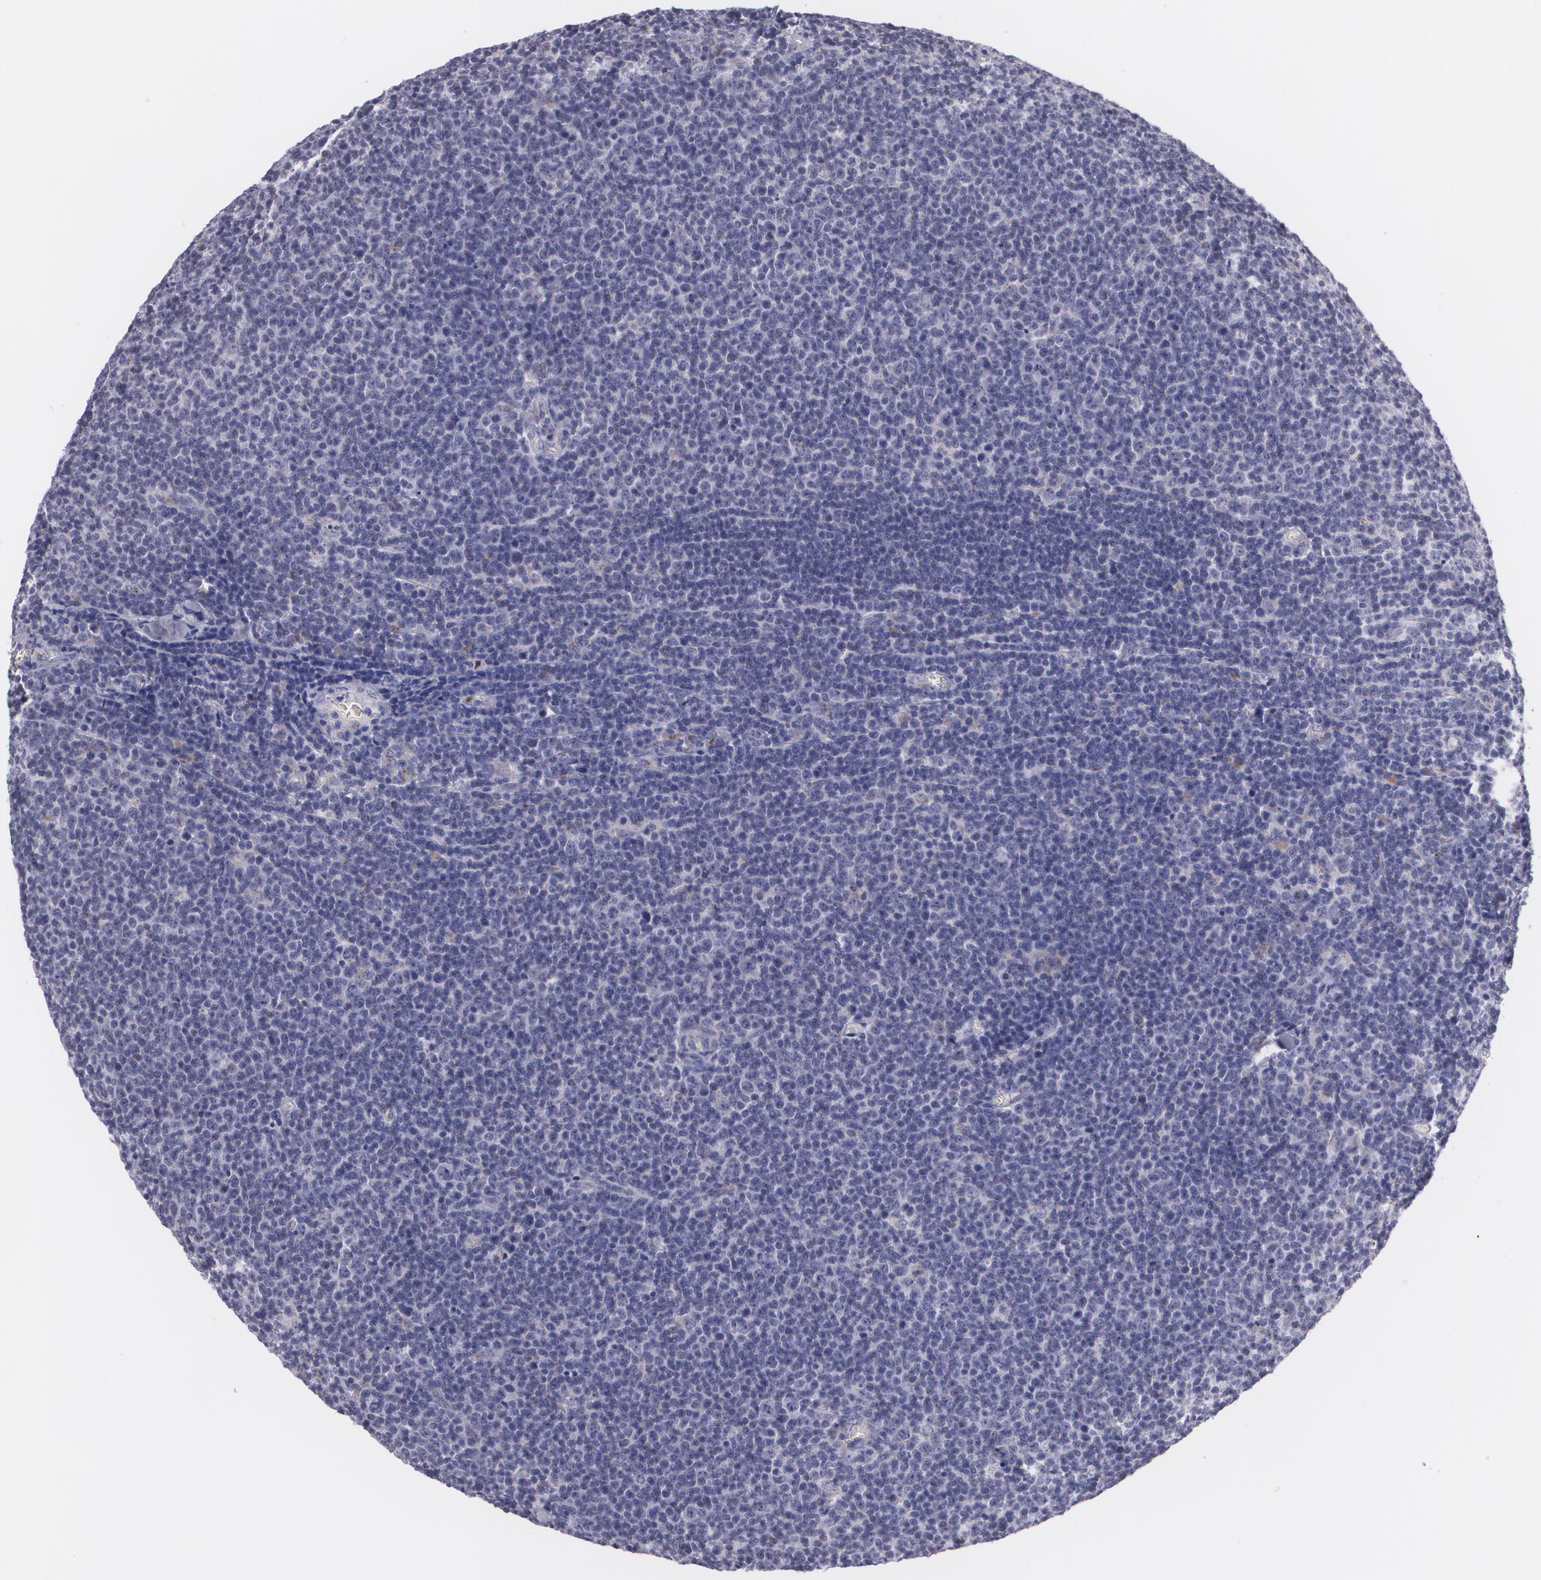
{"staining": {"intensity": "negative", "quantity": "none", "location": "none"}, "tissue": "lymphoma", "cell_type": "Tumor cells", "image_type": "cancer", "snomed": [{"axis": "morphology", "description": "Malignant lymphoma, non-Hodgkin's type, Low grade"}, {"axis": "topography", "description": "Lymph node"}], "caption": "Protein analysis of low-grade malignant lymphoma, non-Hodgkin's type shows no significant staining in tumor cells.", "gene": "CILK1", "patient": {"sex": "male", "age": 74}}